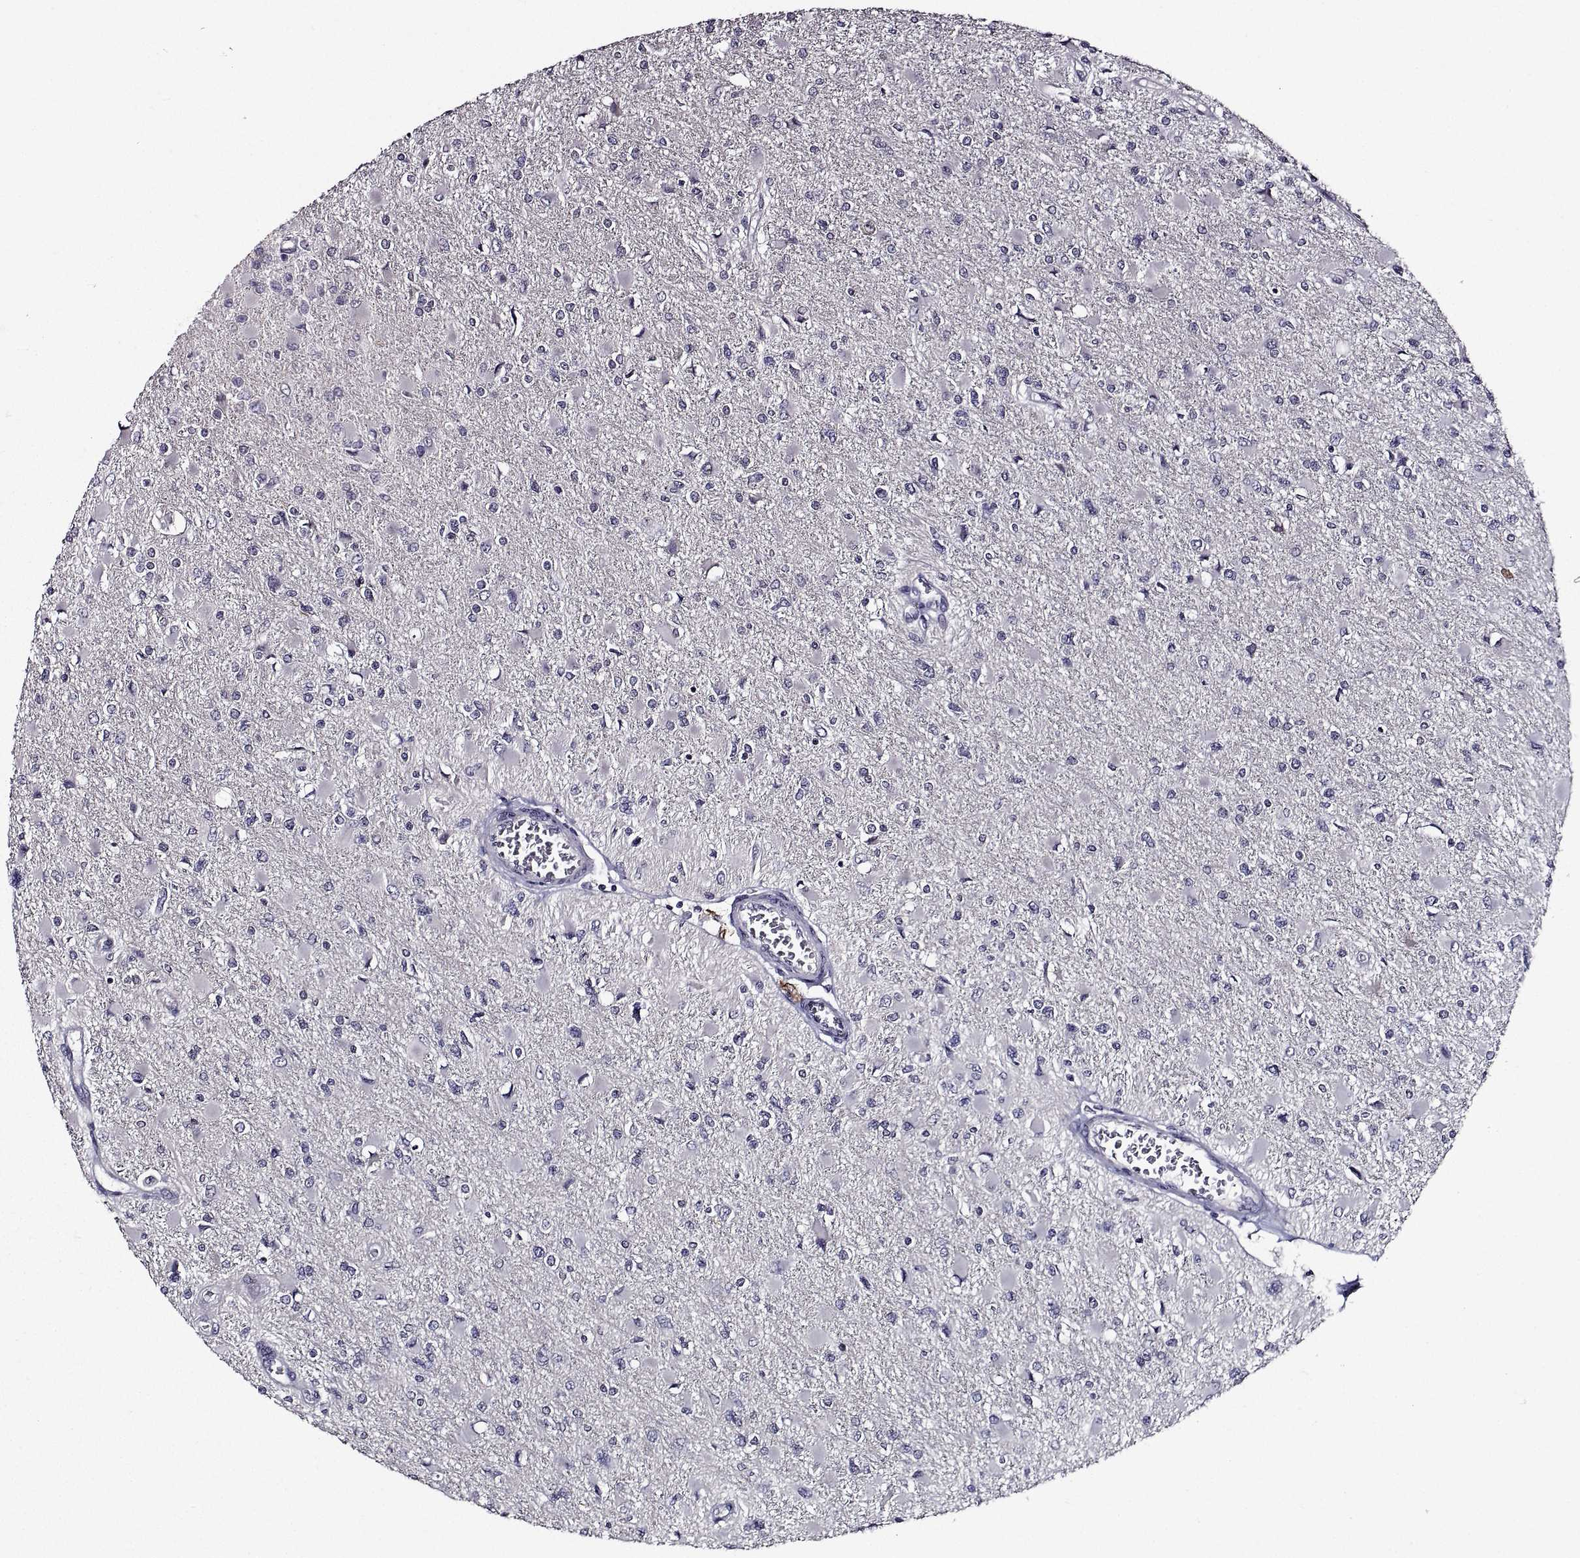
{"staining": {"intensity": "negative", "quantity": "none", "location": "none"}, "tissue": "glioma", "cell_type": "Tumor cells", "image_type": "cancer", "snomed": [{"axis": "morphology", "description": "Glioma, malignant, High grade"}, {"axis": "topography", "description": "Cerebral cortex"}], "caption": "Tumor cells show no significant protein expression in glioma.", "gene": "NPTX2", "patient": {"sex": "female", "age": 36}}